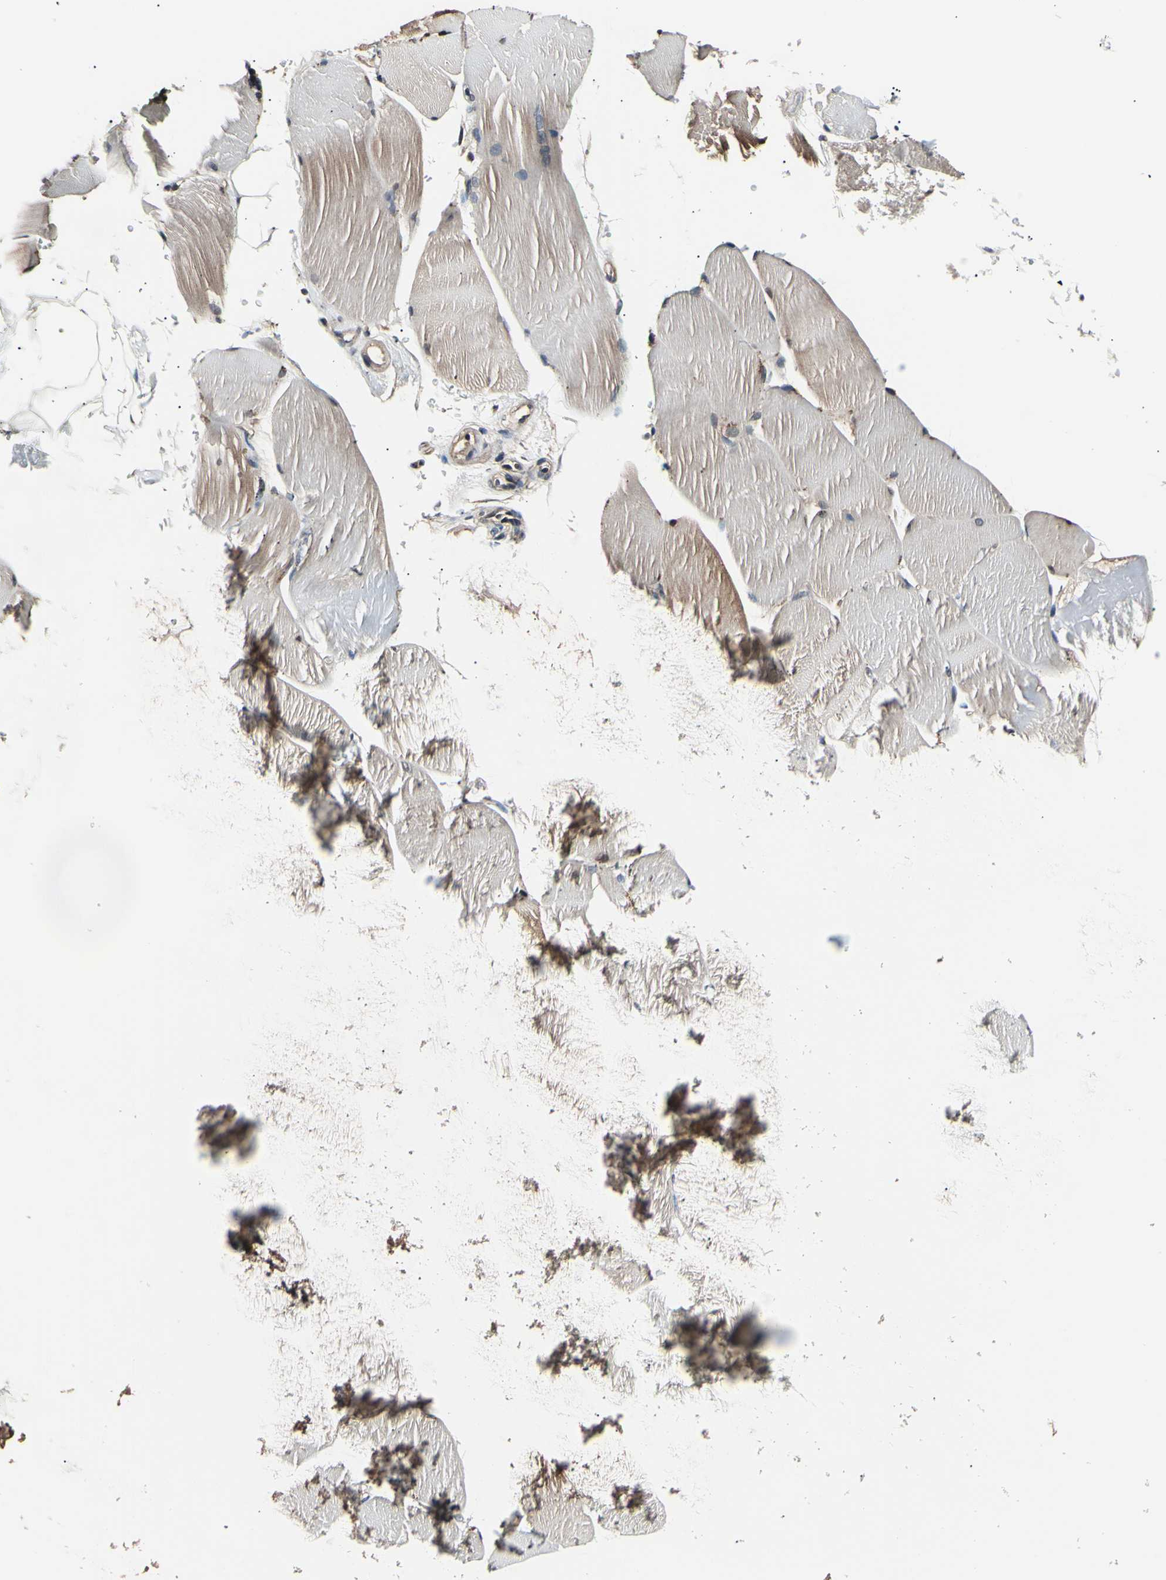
{"staining": {"intensity": "strong", "quantity": "25%-75%", "location": "cytoplasmic/membranous"}, "tissue": "skeletal muscle", "cell_type": "Myocytes", "image_type": "normal", "snomed": [{"axis": "morphology", "description": "Normal tissue, NOS"}, {"axis": "topography", "description": "Skin"}, {"axis": "topography", "description": "Skeletal muscle"}], "caption": "Myocytes show high levels of strong cytoplasmic/membranous positivity in approximately 25%-75% of cells in normal skeletal muscle.", "gene": "AK1", "patient": {"sex": "male", "age": 83}}